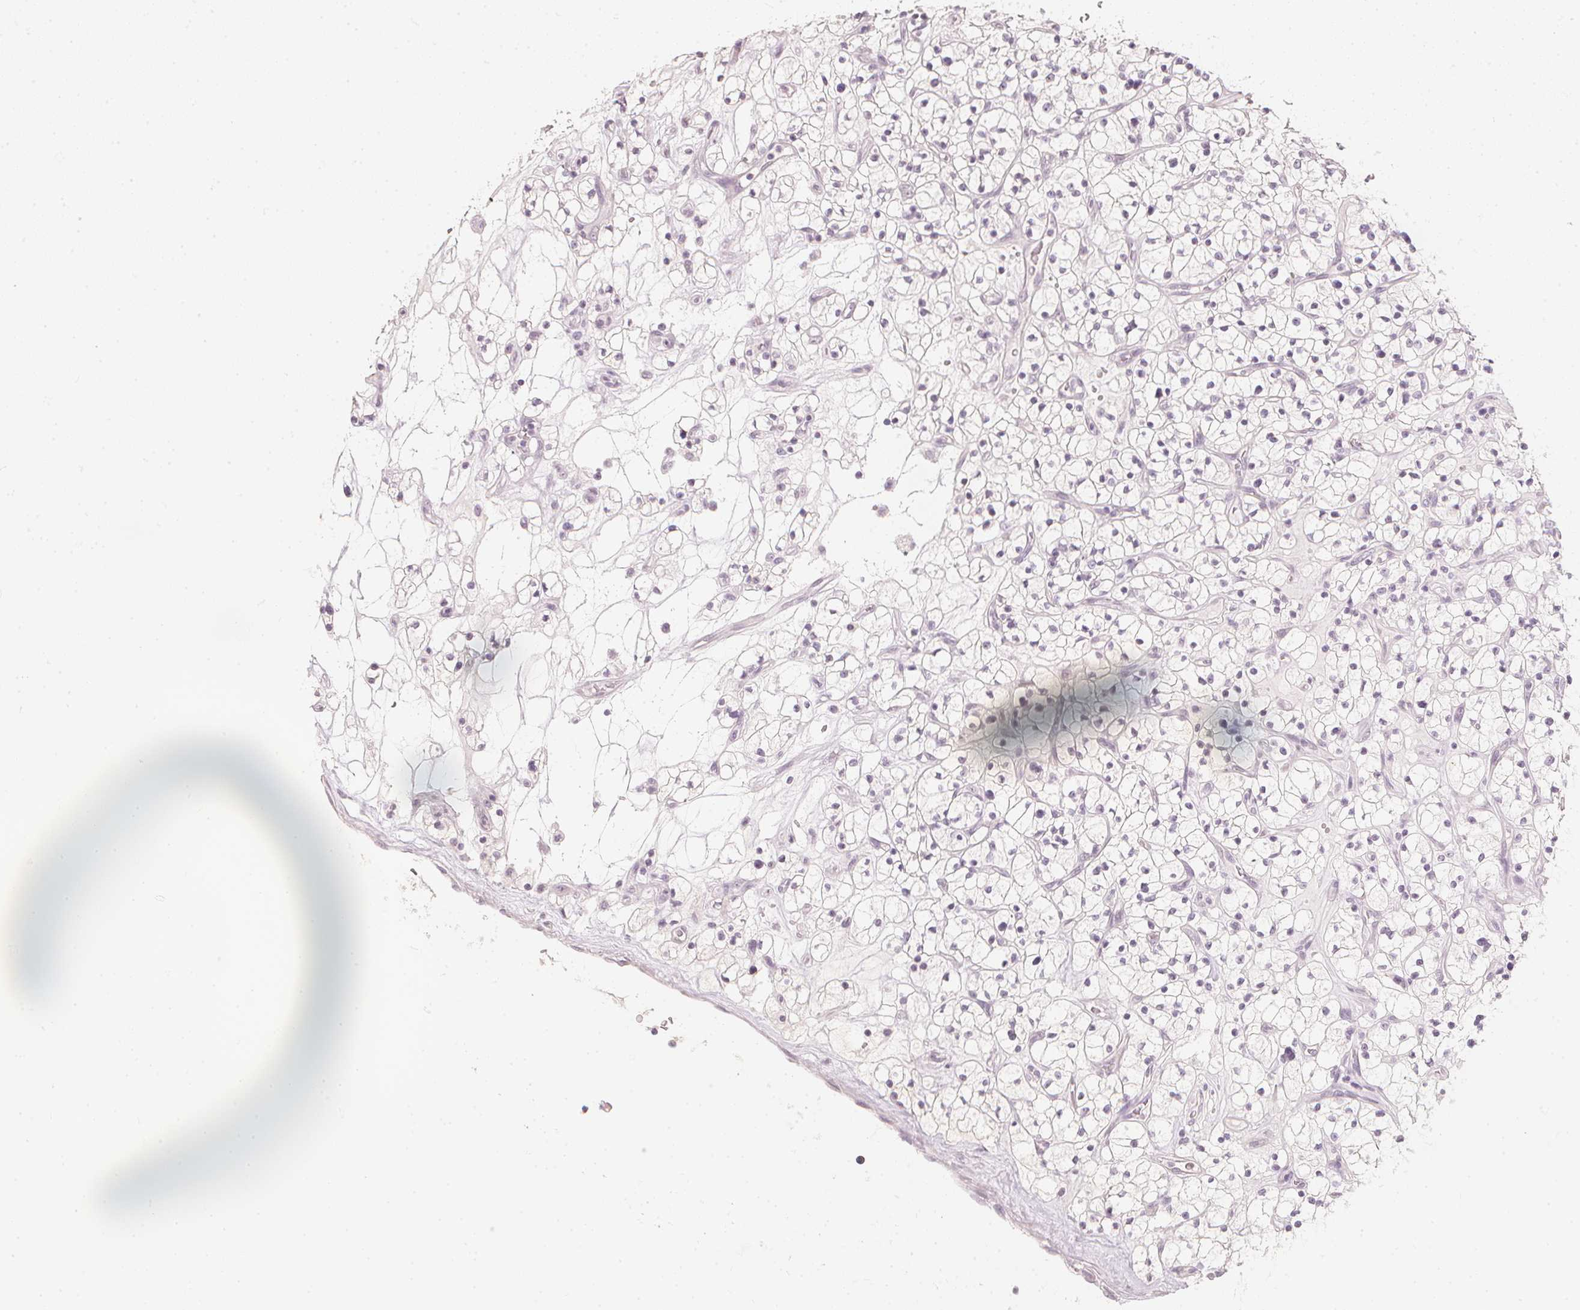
{"staining": {"intensity": "negative", "quantity": "none", "location": "none"}, "tissue": "renal cancer", "cell_type": "Tumor cells", "image_type": "cancer", "snomed": [{"axis": "morphology", "description": "Adenocarcinoma, NOS"}, {"axis": "topography", "description": "Kidney"}], "caption": "The photomicrograph displays no staining of tumor cells in renal cancer (adenocarcinoma). (DAB (3,3'-diaminobenzidine) immunohistochemistry (IHC), high magnification).", "gene": "CALB1", "patient": {"sex": "female", "age": 64}}